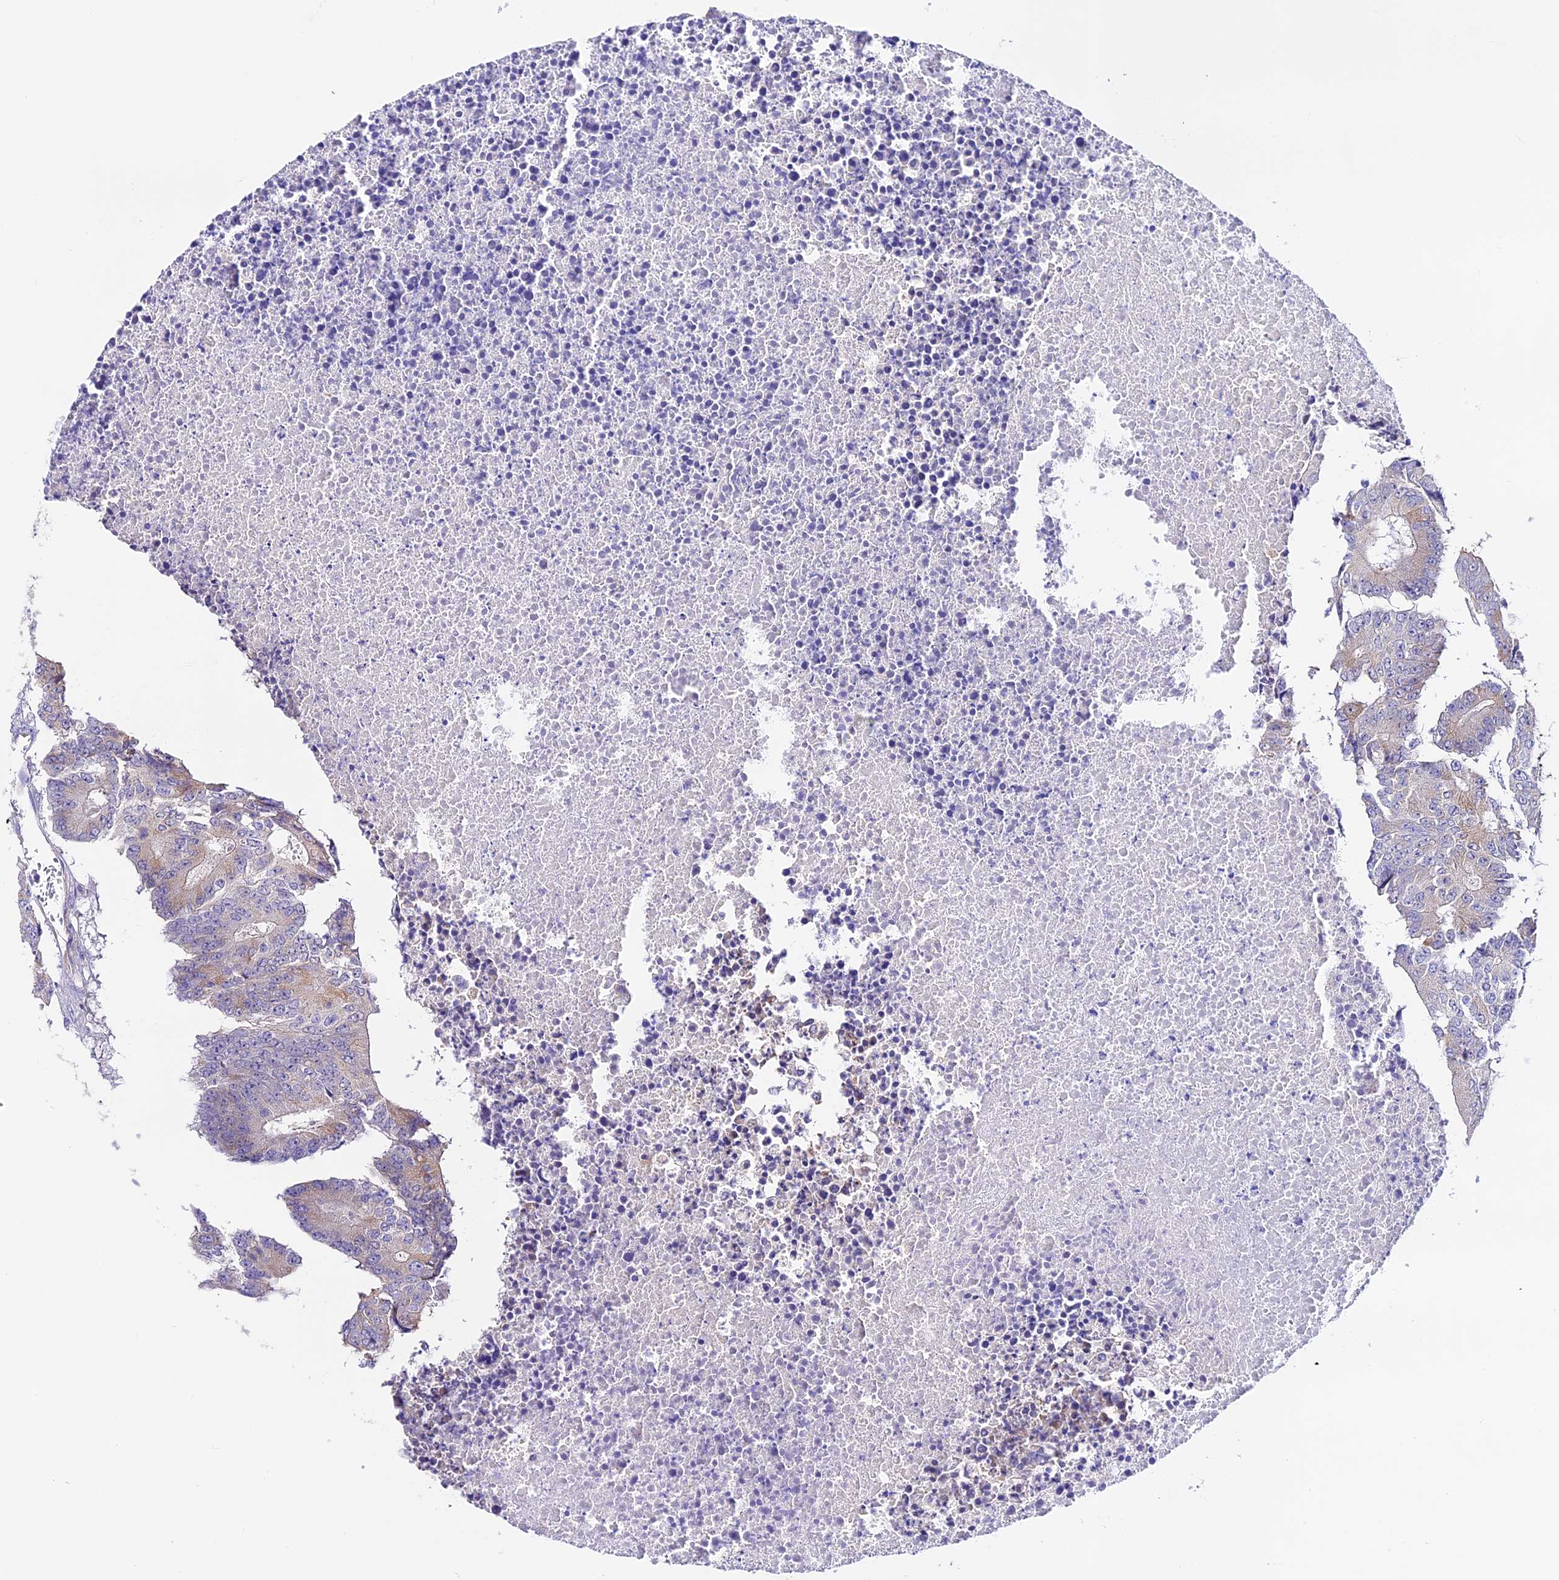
{"staining": {"intensity": "moderate", "quantity": "<25%", "location": "cytoplasmic/membranous"}, "tissue": "colorectal cancer", "cell_type": "Tumor cells", "image_type": "cancer", "snomed": [{"axis": "morphology", "description": "Adenocarcinoma, NOS"}, {"axis": "topography", "description": "Colon"}], "caption": "Immunohistochemical staining of human adenocarcinoma (colorectal) demonstrates low levels of moderate cytoplasmic/membranous protein expression in approximately <25% of tumor cells. The staining was performed using DAB, with brown indicating positive protein expression. Nuclei are stained blue with hematoxylin.", "gene": "CES3", "patient": {"sex": "male", "age": 87}}